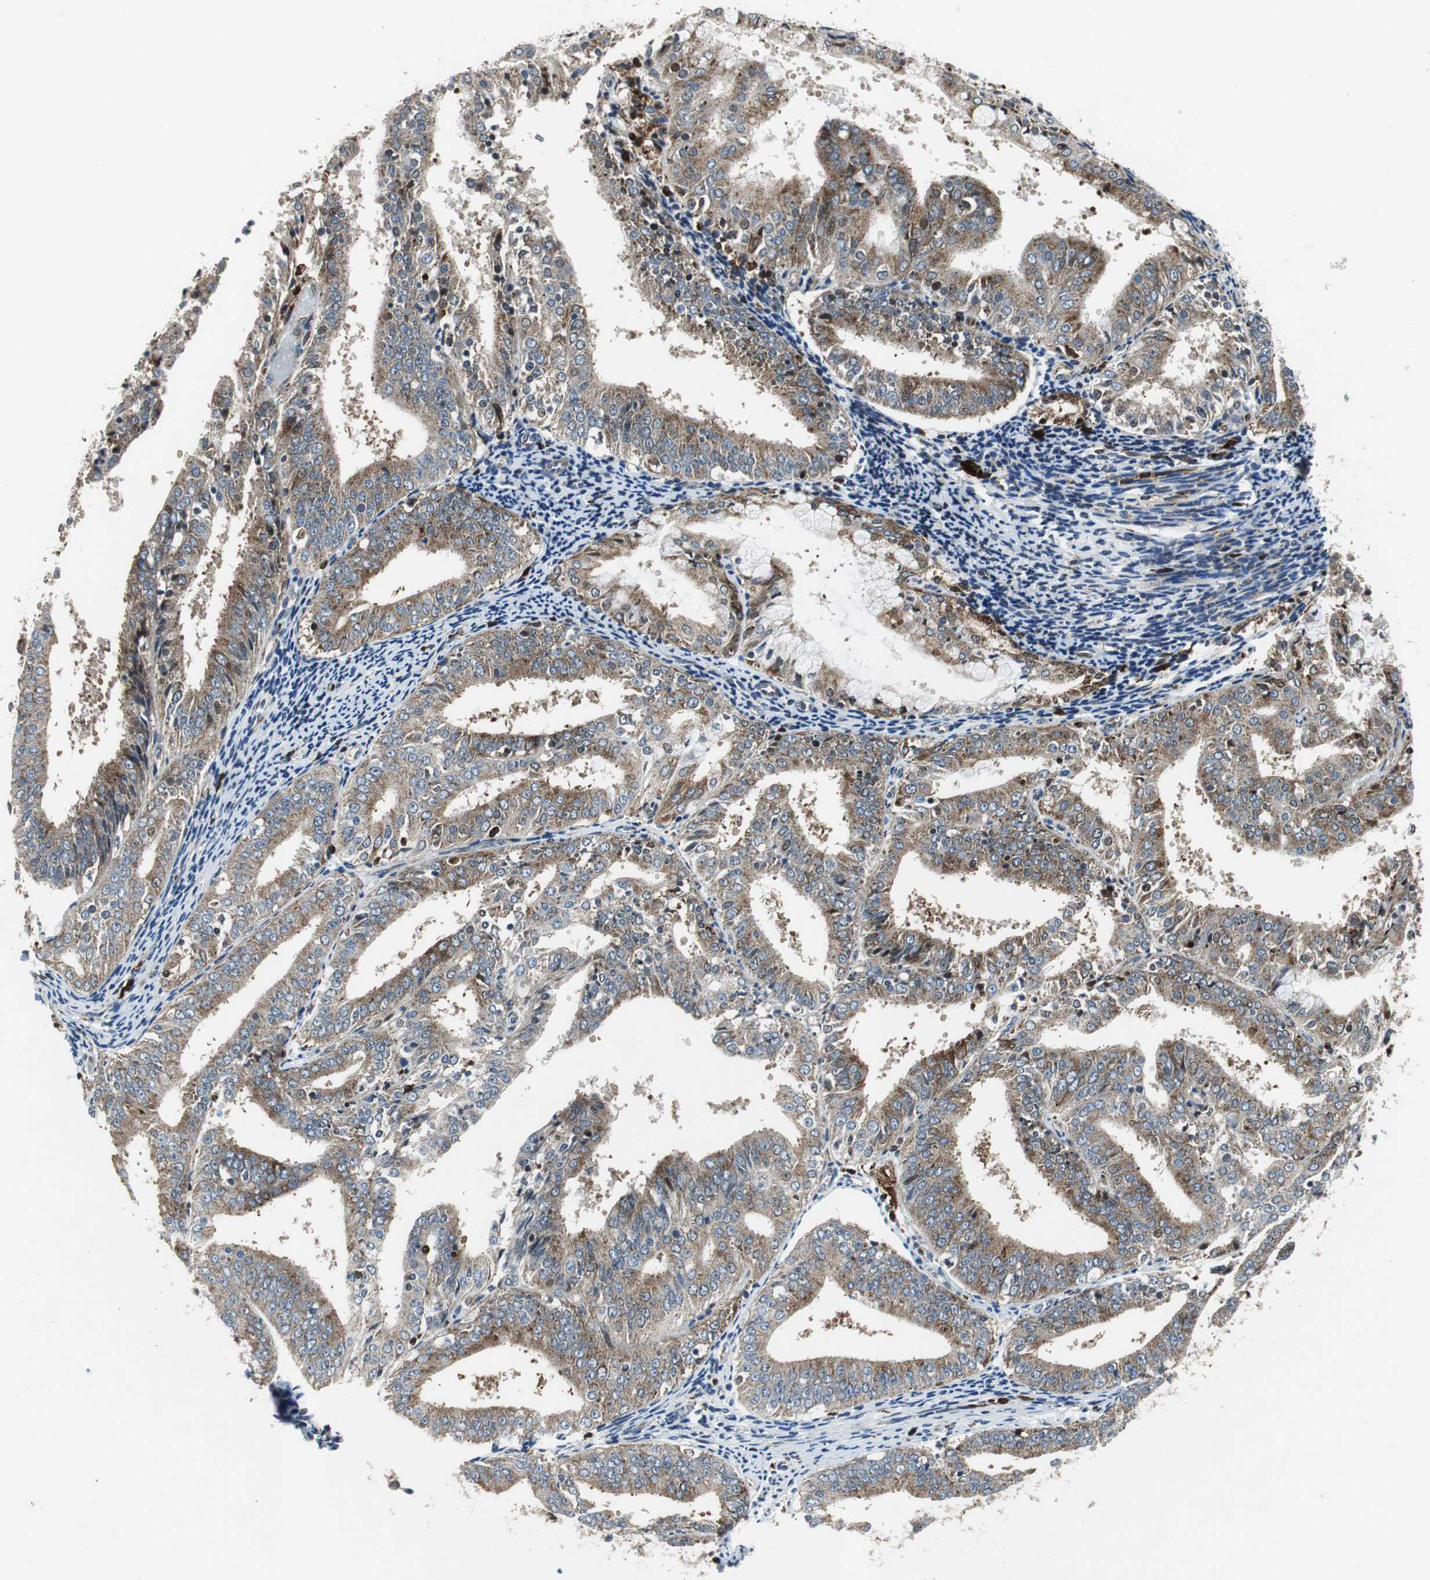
{"staining": {"intensity": "moderate", "quantity": ">75%", "location": "cytoplasmic/membranous"}, "tissue": "endometrial cancer", "cell_type": "Tumor cells", "image_type": "cancer", "snomed": [{"axis": "morphology", "description": "Adenocarcinoma, NOS"}, {"axis": "topography", "description": "Endometrium"}], "caption": "Moderate cytoplasmic/membranous expression is identified in about >75% of tumor cells in endometrial cancer (adenocarcinoma).", "gene": "TUBA4A", "patient": {"sex": "female", "age": 63}}